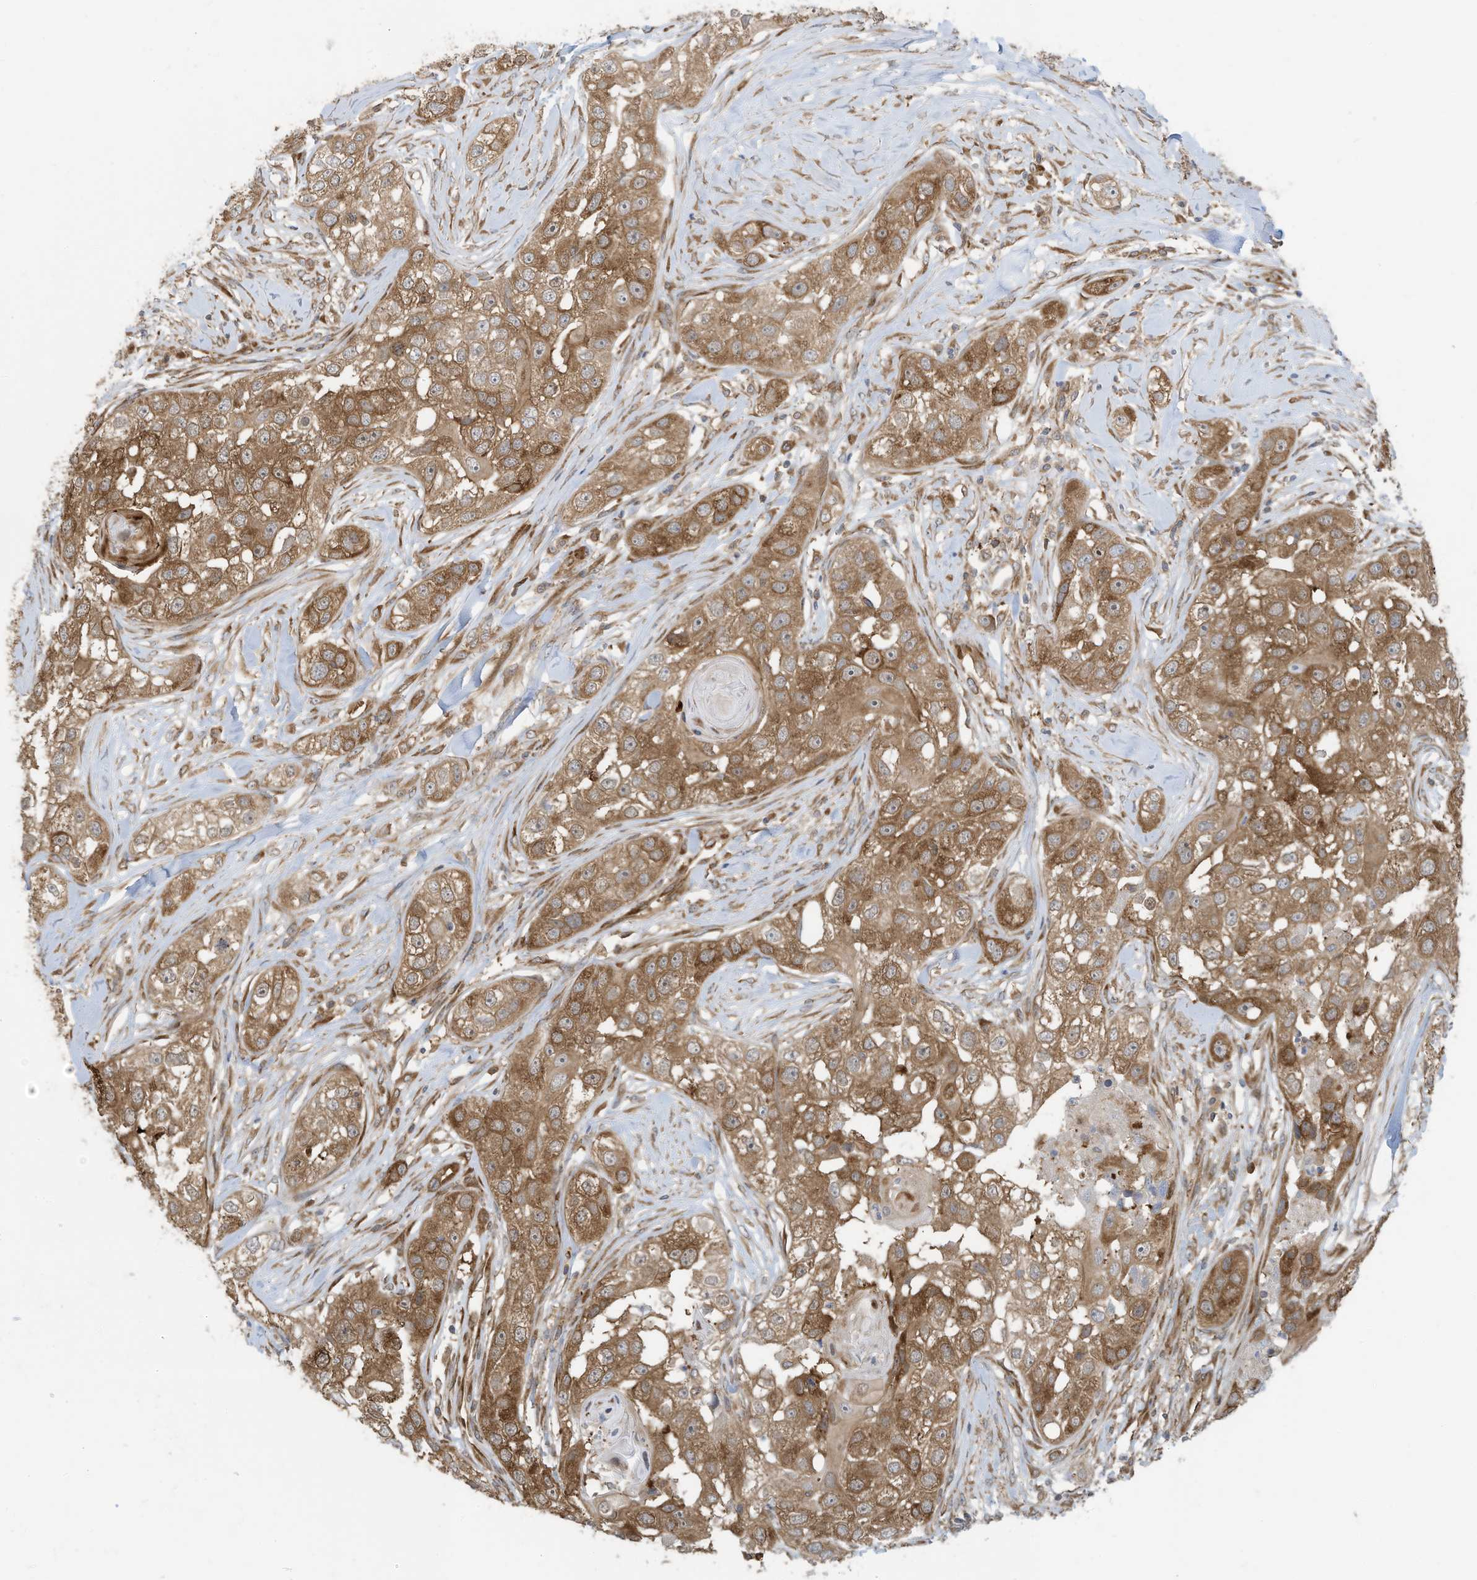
{"staining": {"intensity": "moderate", "quantity": ">75%", "location": "cytoplasmic/membranous"}, "tissue": "head and neck cancer", "cell_type": "Tumor cells", "image_type": "cancer", "snomed": [{"axis": "morphology", "description": "Normal tissue, NOS"}, {"axis": "morphology", "description": "Squamous cell carcinoma, NOS"}, {"axis": "topography", "description": "Skeletal muscle"}, {"axis": "topography", "description": "Head-Neck"}], "caption": "High-magnification brightfield microscopy of squamous cell carcinoma (head and neck) stained with DAB (3,3'-diaminobenzidine) (brown) and counterstained with hematoxylin (blue). tumor cells exhibit moderate cytoplasmic/membranous expression is identified in approximately>75% of cells. The protein of interest is stained brown, and the nuclei are stained in blue (DAB (3,3'-diaminobenzidine) IHC with brightfield microscopy, high magnification).", "gene": "USE1", "patient": {"sex": "male", "age": 51}}